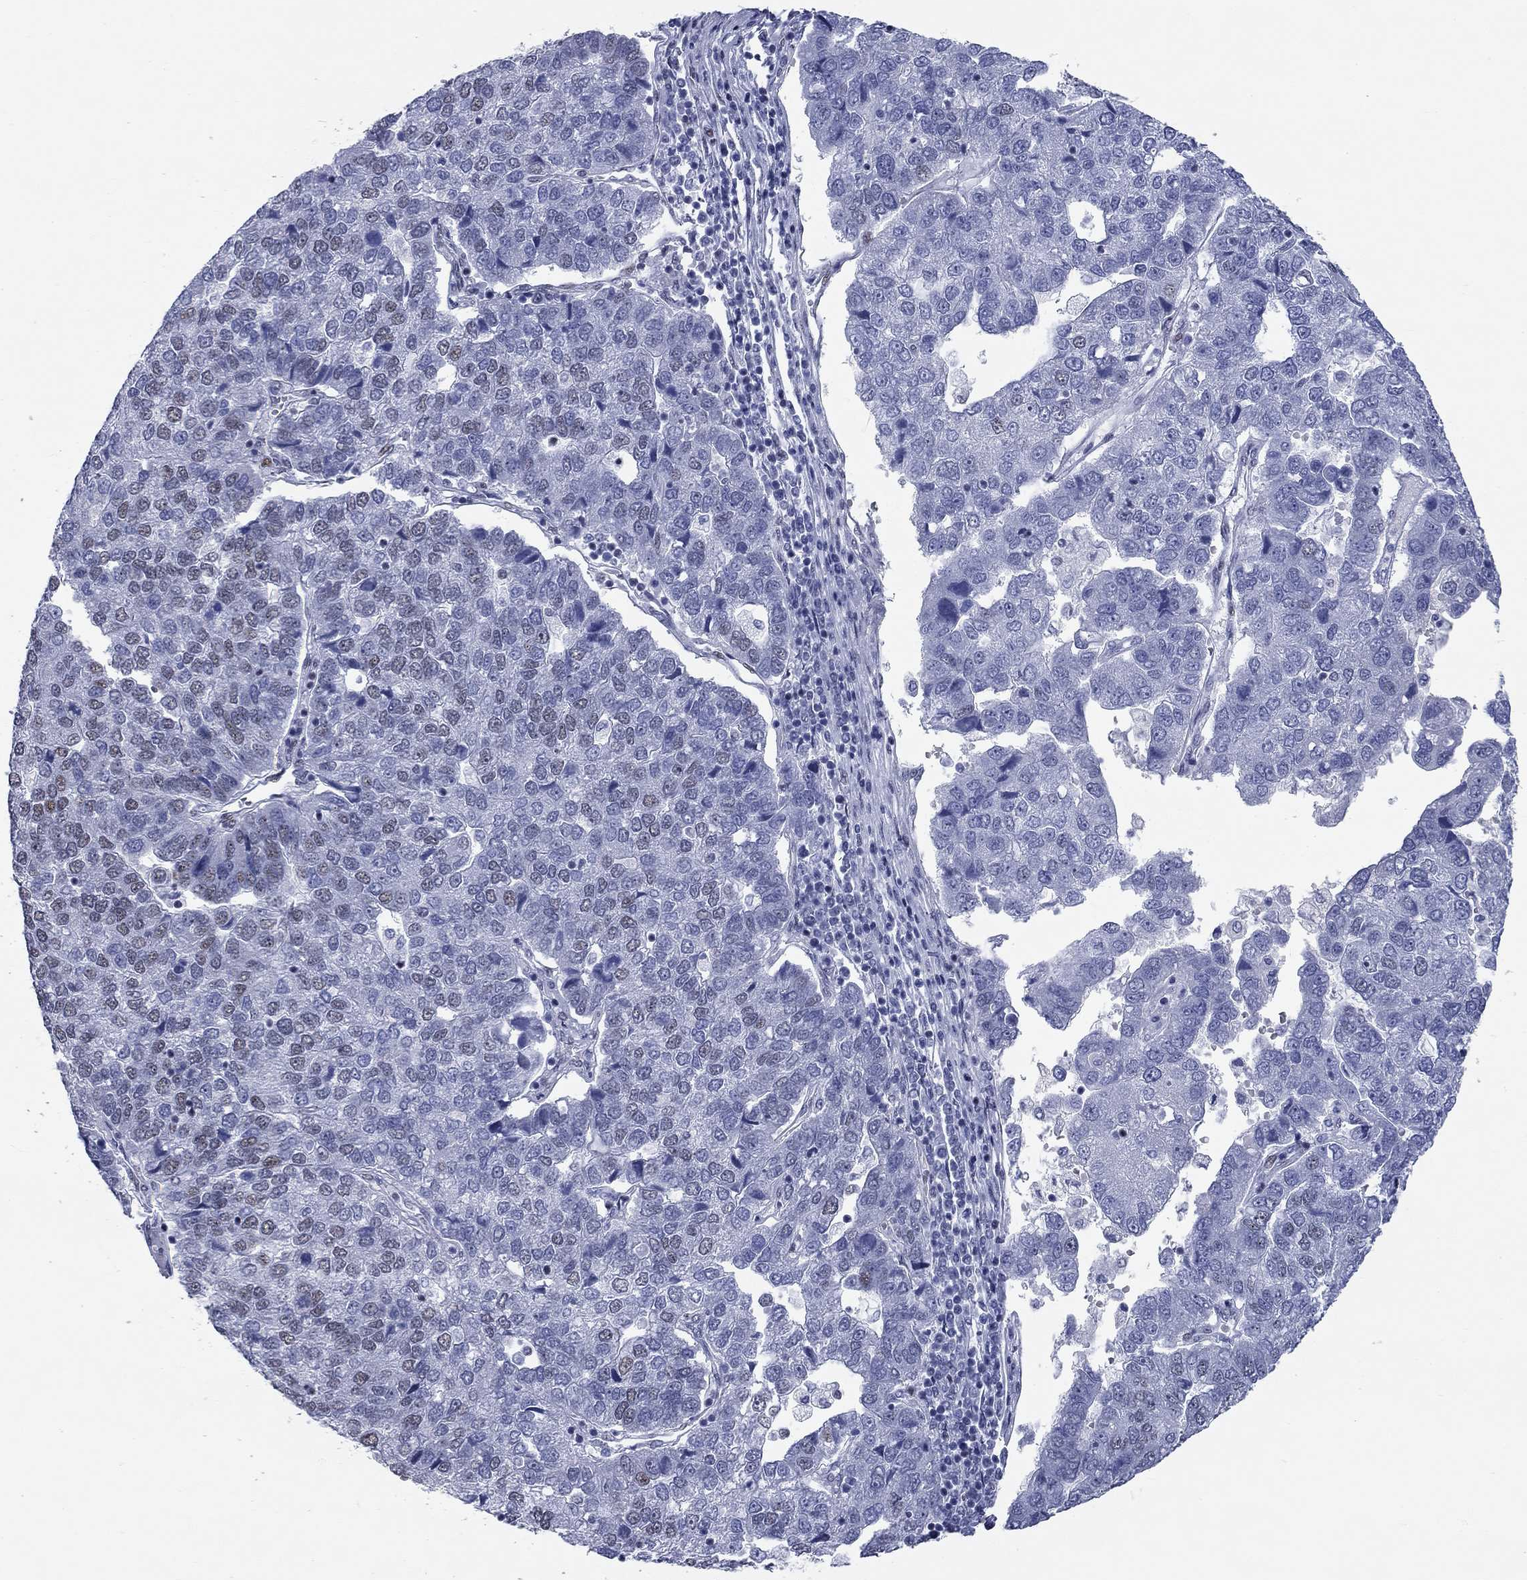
{"staining": {"intensity": "weak", "quantity": "<25%", "location": "nuclear"}, "tissue": "pancreatic cancer", "cell_type": "Tumor cells", "image_type": "cancer", "snomed": [{"axis": "morphology", "description": "Adenocarcinoma, NOS"}, {"axis": "topography", "description": "Pancreas"}], "caption": "Immunohistochemistry (IHC) image of pancreatic cancer (adenocarcinoma) stained for a protein (brown), which exhibits no staining in tumor cells.", "gene": "ASF1B", "patient": {"sex": "female", "age": 61}}